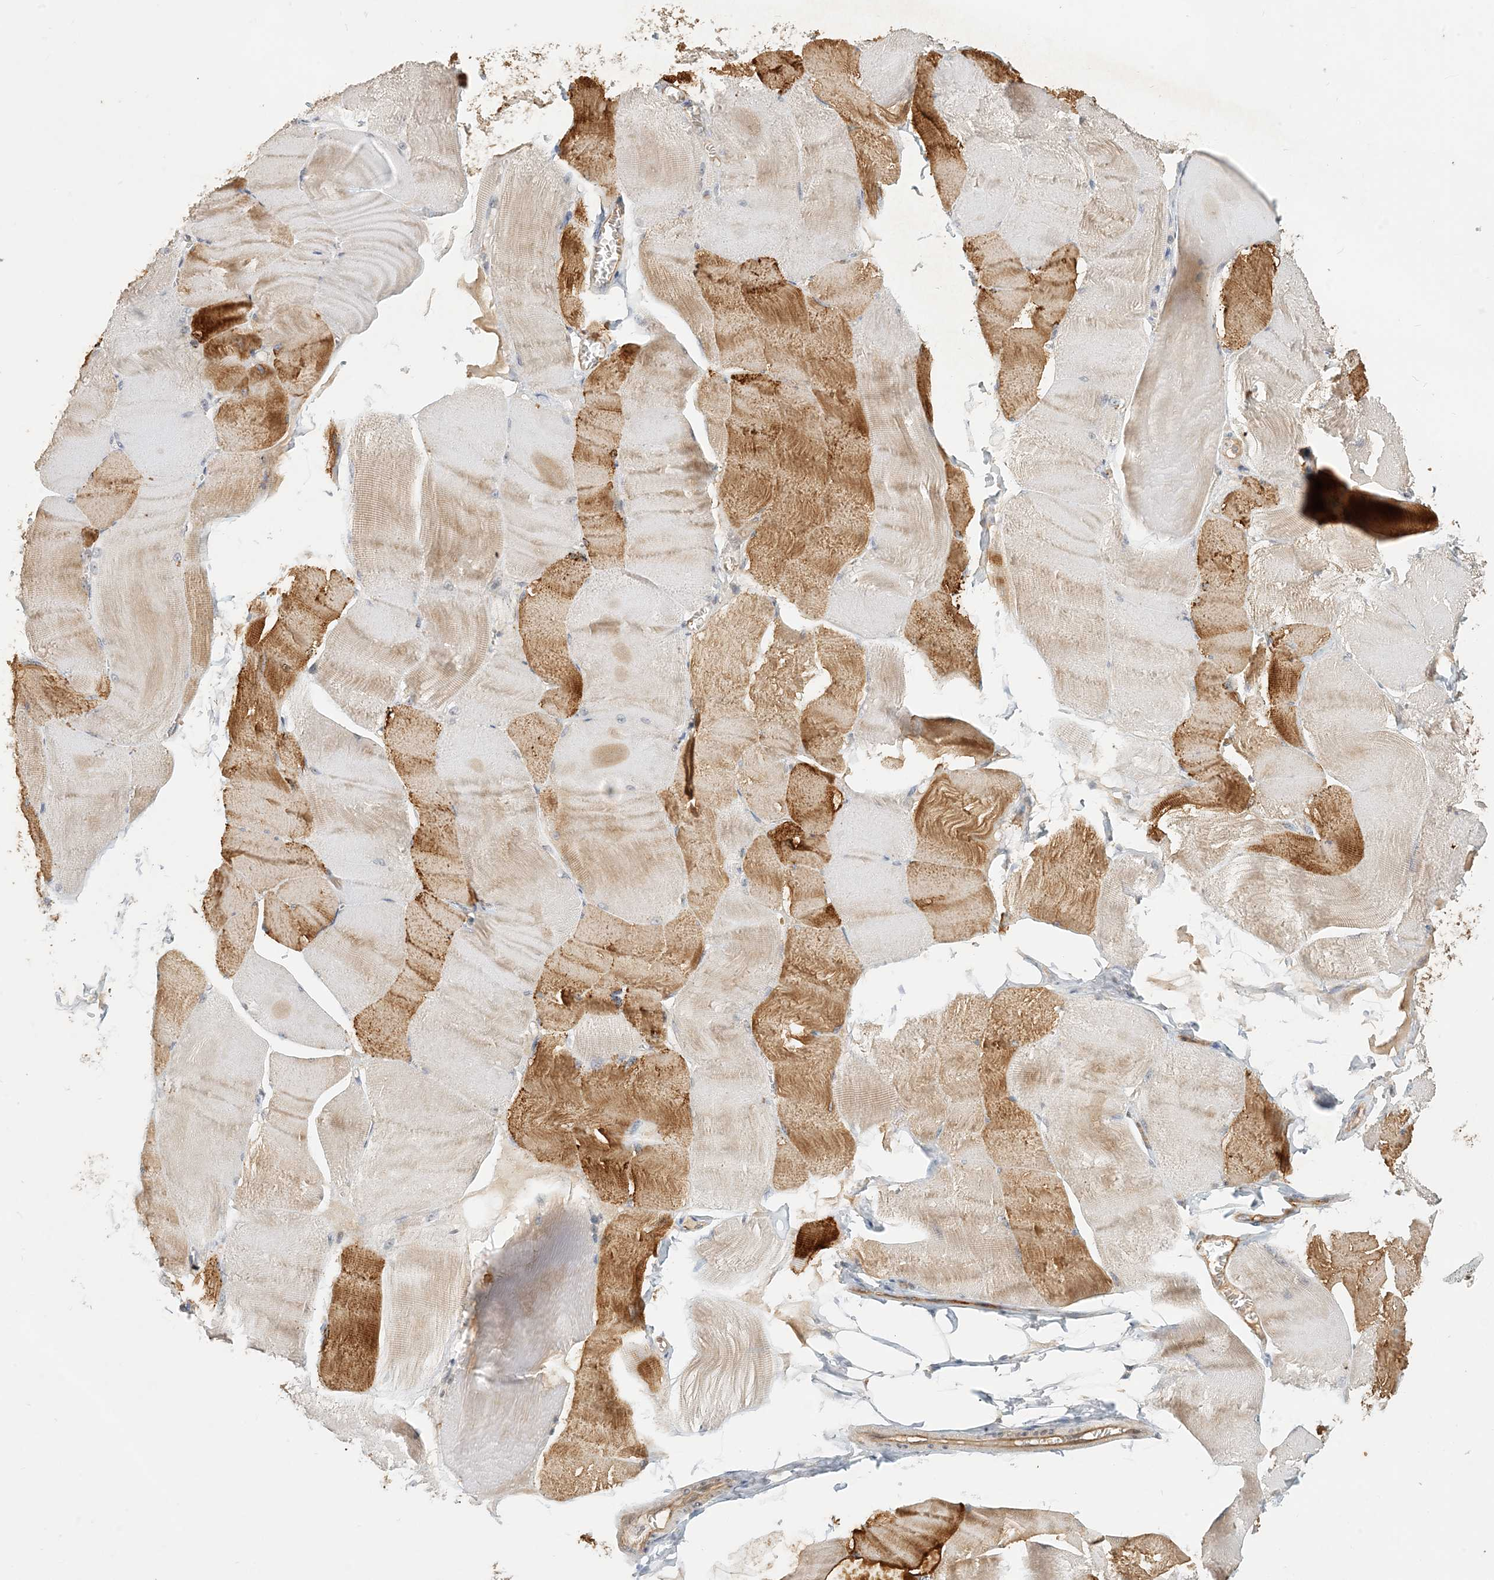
{"staining": {"intensity": "moderate", "quantity": "25%-75%", "location": "cytoplasmic/membranous"}, "tissue": "skeletal muscle", "cell_type": "Myocytes", "image_type": "normal", "snomed": [{"axis": "morphology", "description": "Normal tissue, NOS"}, {"axis": "morphology", "description": "Basal cell carcinoma"}, {"axis": "topography", "description": "Skeletal muscle"}], "caption": "Immunohistochemical staining of benign human skeletal muscle demonstrates medium levels of moderate cytoplasmic/membranous positivity in approximately 25%-75% of myocytes. Using DAB (3,3'-diaminobenzidine) (brown) and hematoxylin (blue) stains, captured at high magnification using brightfield microscopy.", "gene": "ZBTB3", "patient": {"sex": "female", "age": 64}}